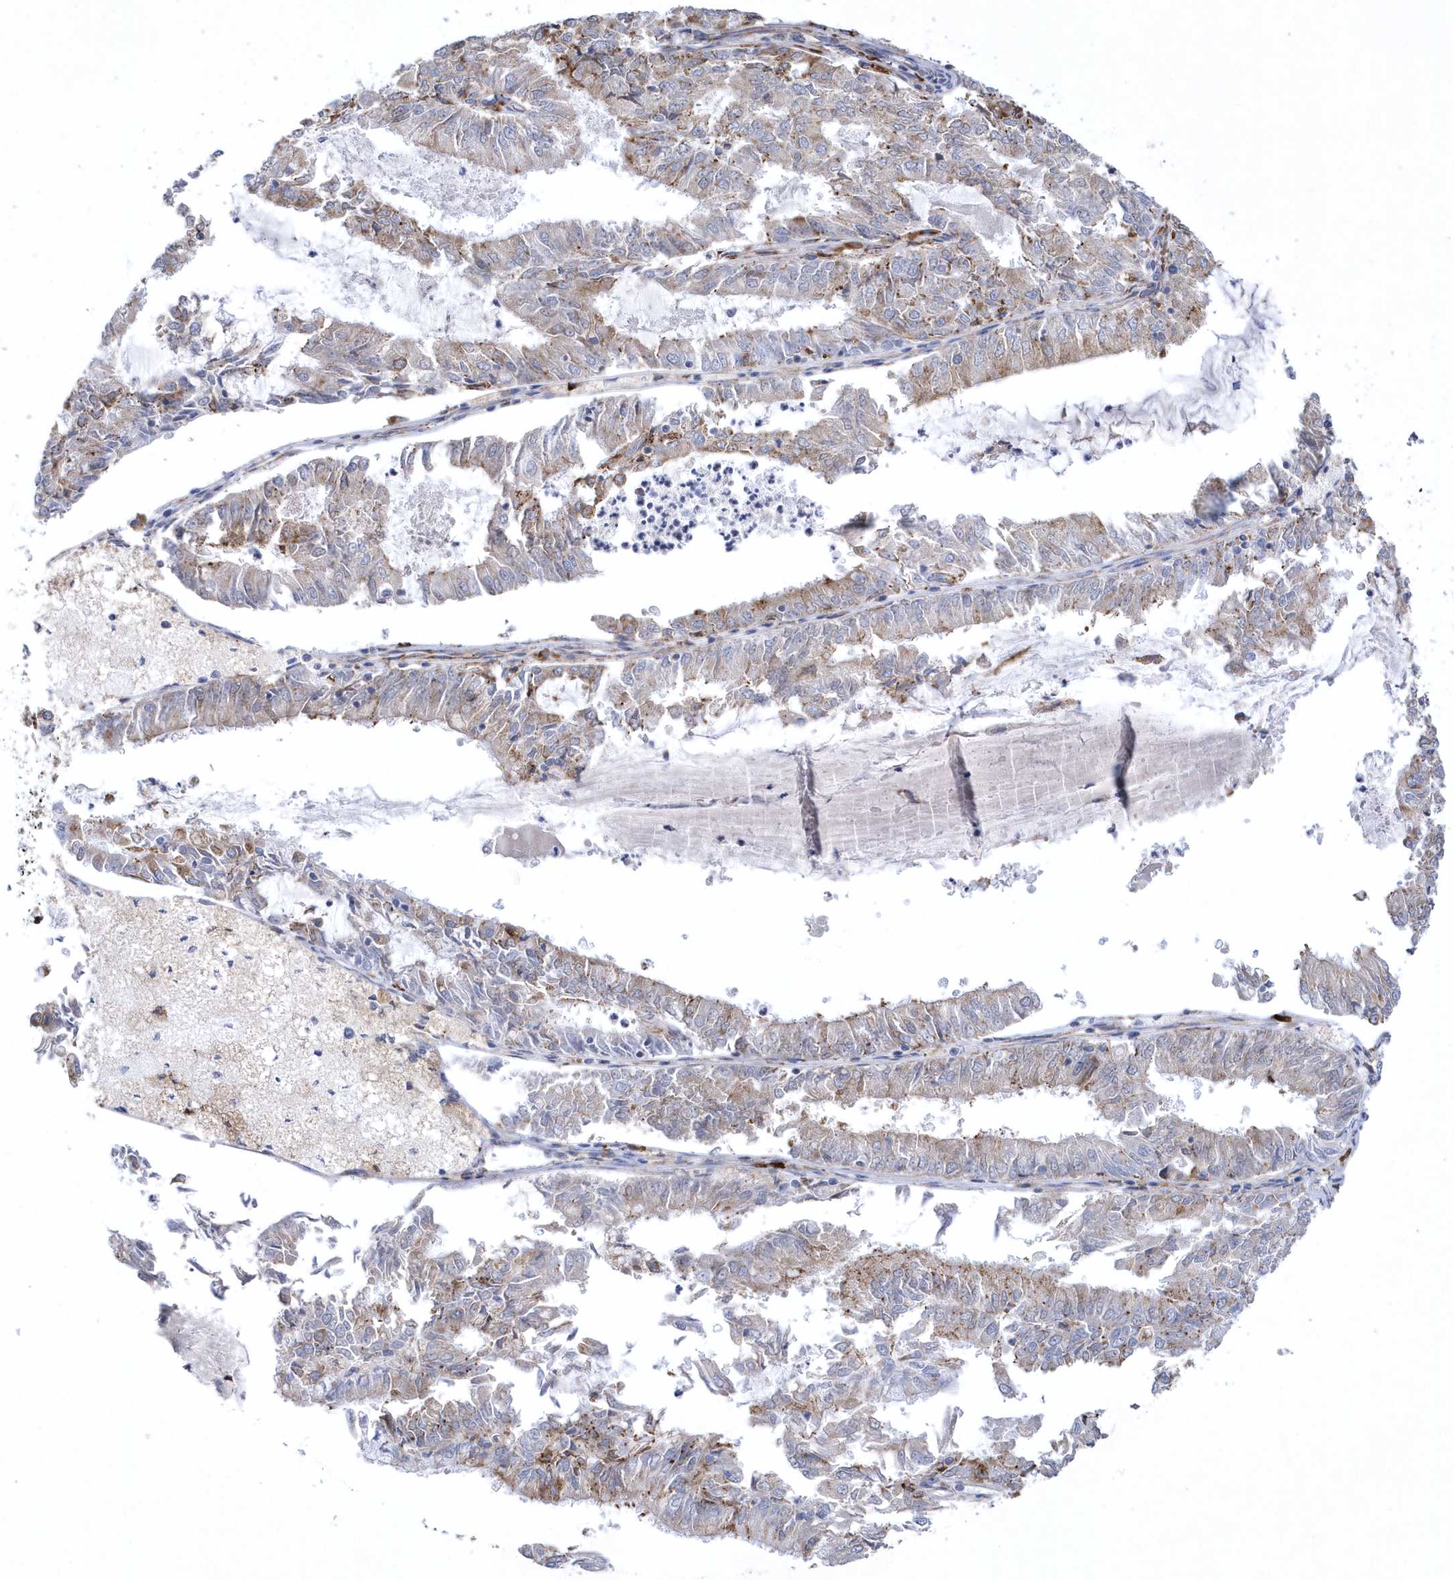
{"staining": {"intensity": "moderate", "quantity": "<25%", "location": "cytoplasmic/membranous"}, "tissue": "endometrial cancer", "cell_type": "Tumor cells", "image_type": "cancer", "snomed": [{"axis": "morphology", "description": "Adenocarcinoma, NOS"}, {"axis": "topography", "description": "Endometrium"}], "caption": "Endometrial adenocarcinoma stained for a protein reveals moderate cytoplasmic/membranous positivity in tumor cells. The staining is performed using DAB brown chromogen to label protein expression. The nuclei are counter-stained blue using hematoxylin.", "gene": "MED31", "patient": {"sex": "female", "age": 57}}